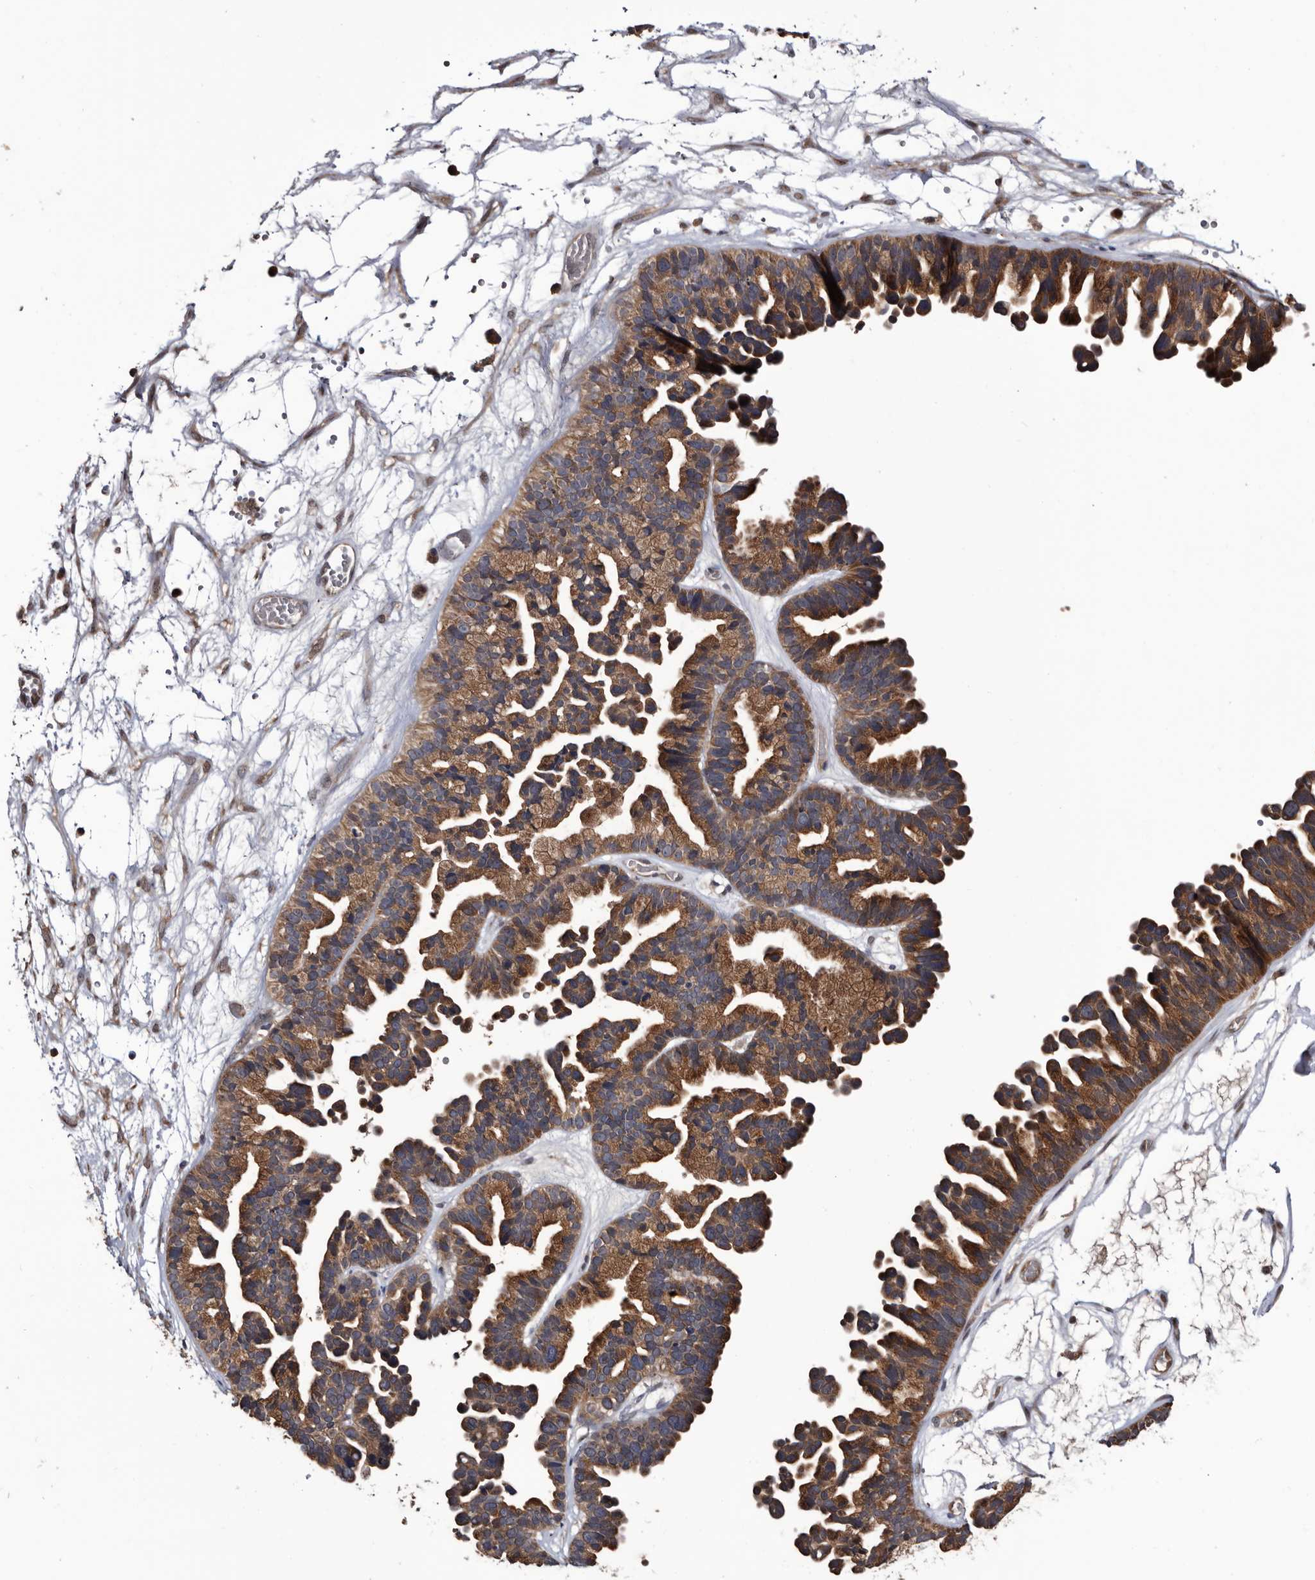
{"staining": {"intensity": "strong", "quantity": ">75%", "location": "cytoplasmic/membranous"}, "tissue": "ovarian cancer", "cell_type": "Tumor cells", "image_type": "cancer", "snomed": [{"axis": "morphology", "description": "Cystadenocarcinoma, serous, NOS"}, {"axis": "topography", "description": "Ovary"}], "caption": "Serous cystadenocarcinoma (ovarian) stained with IHC displays strong cytoplasmic/membranous staining in about >75% of tumor cells. Immunohistochemistry (ihc) stains the protein in brown and the nuclei are stained blue.", "gene": "TTI2", "patient": {"sex": "female", "age": 56}}